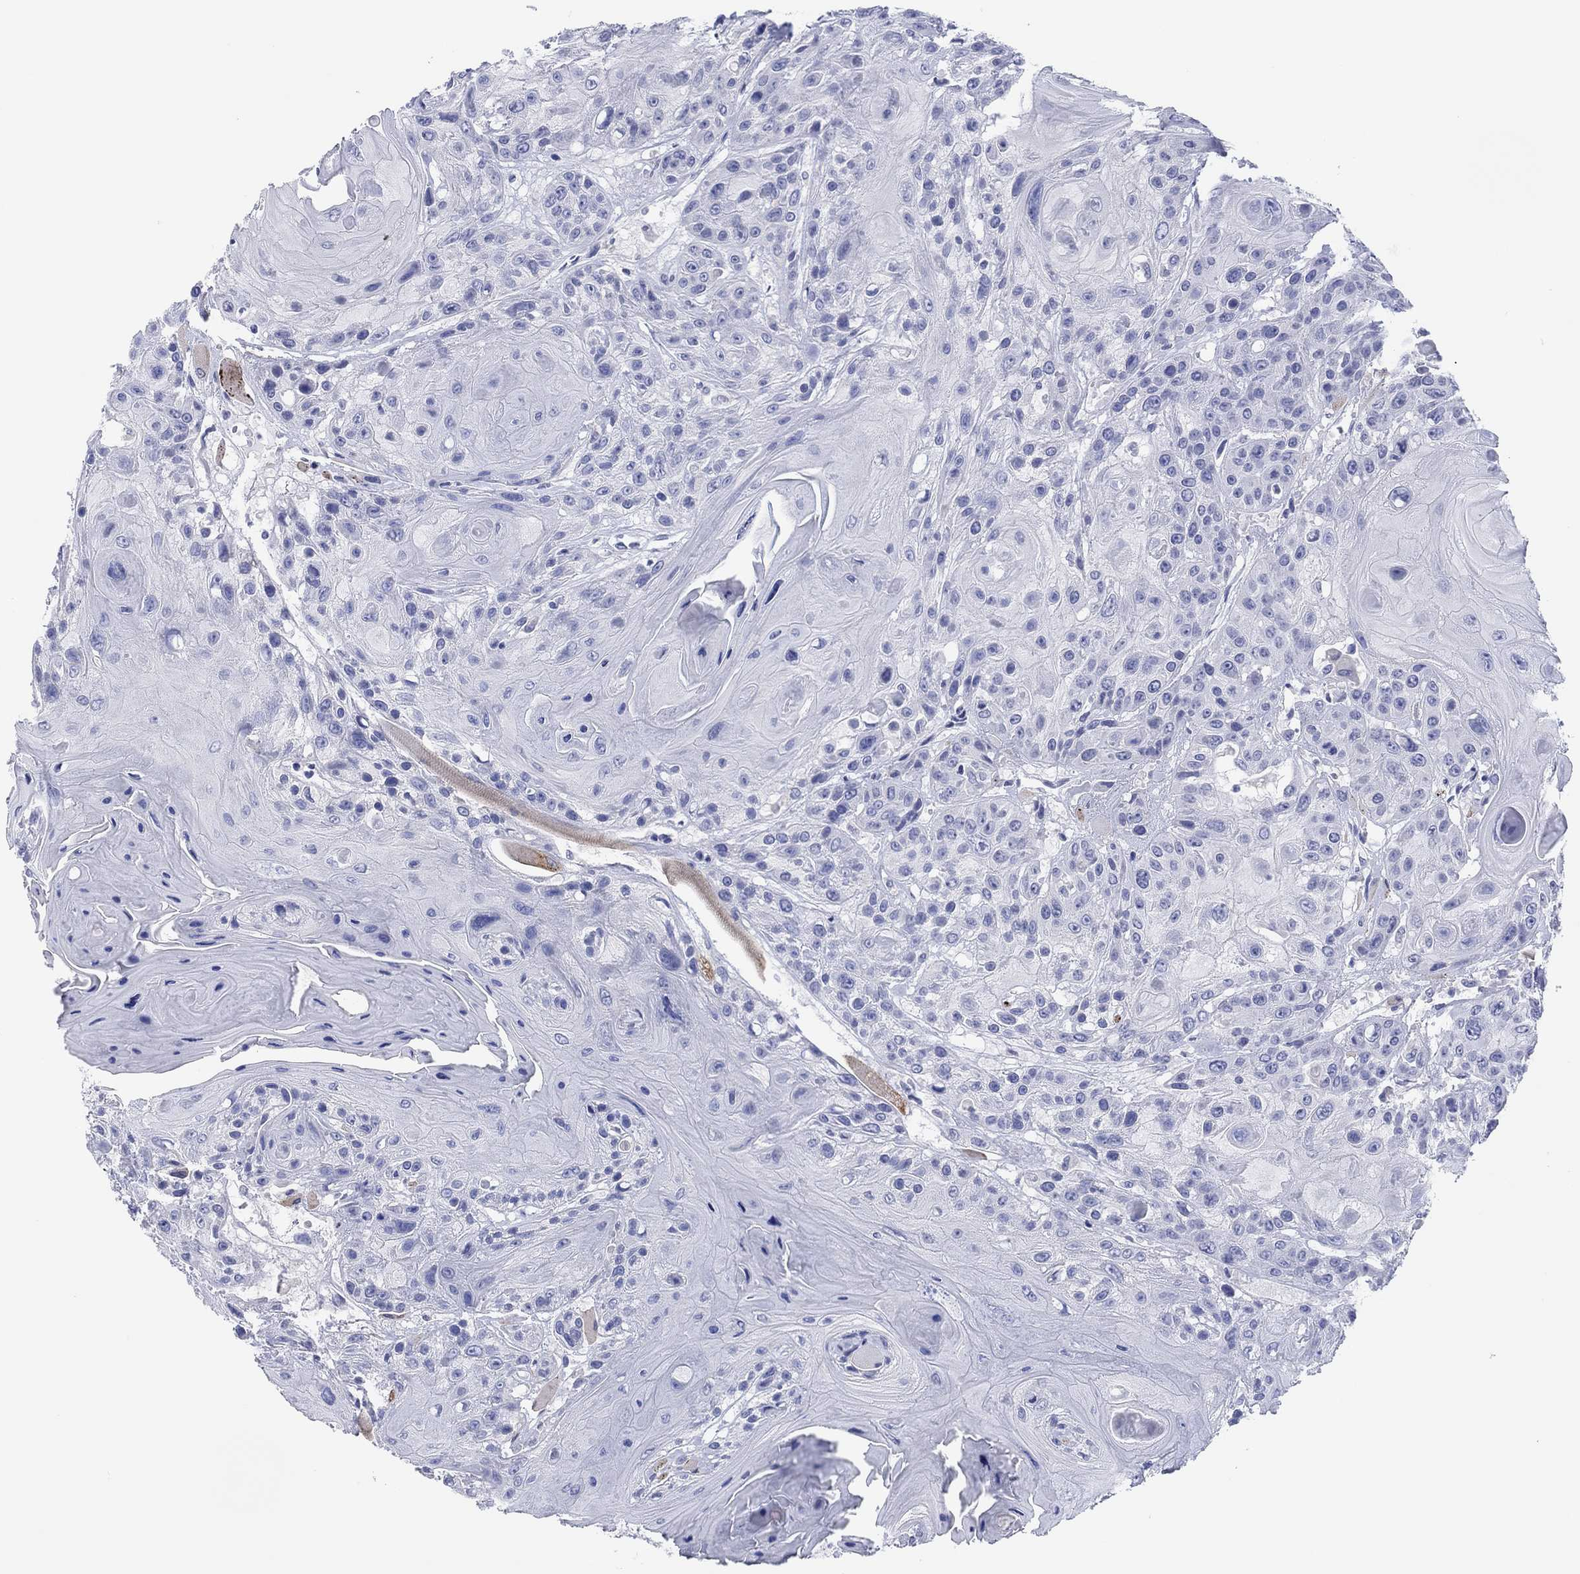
{"staining": {"intensity": "negative", "quantity": "none", "location": "none"}, "tissue": "head and neck cancer", "cell_type": "Tumor cells", "image_type": "cancer", "snomed": [{"axis": "morphology", "description": "Squamous cell carcinoma, NOS"}, {"axis": "topography", "description": "Head-Neck"}], "caption": "A histopathology image of human head and neck squamous cell carcinoma is negative for staining in tumor cells. (DAB immunohistochemistry (IHC) with hematoxylin counter stain).", "gene": "ERICH3", "patient": {"sex": "female", "age": 59}}